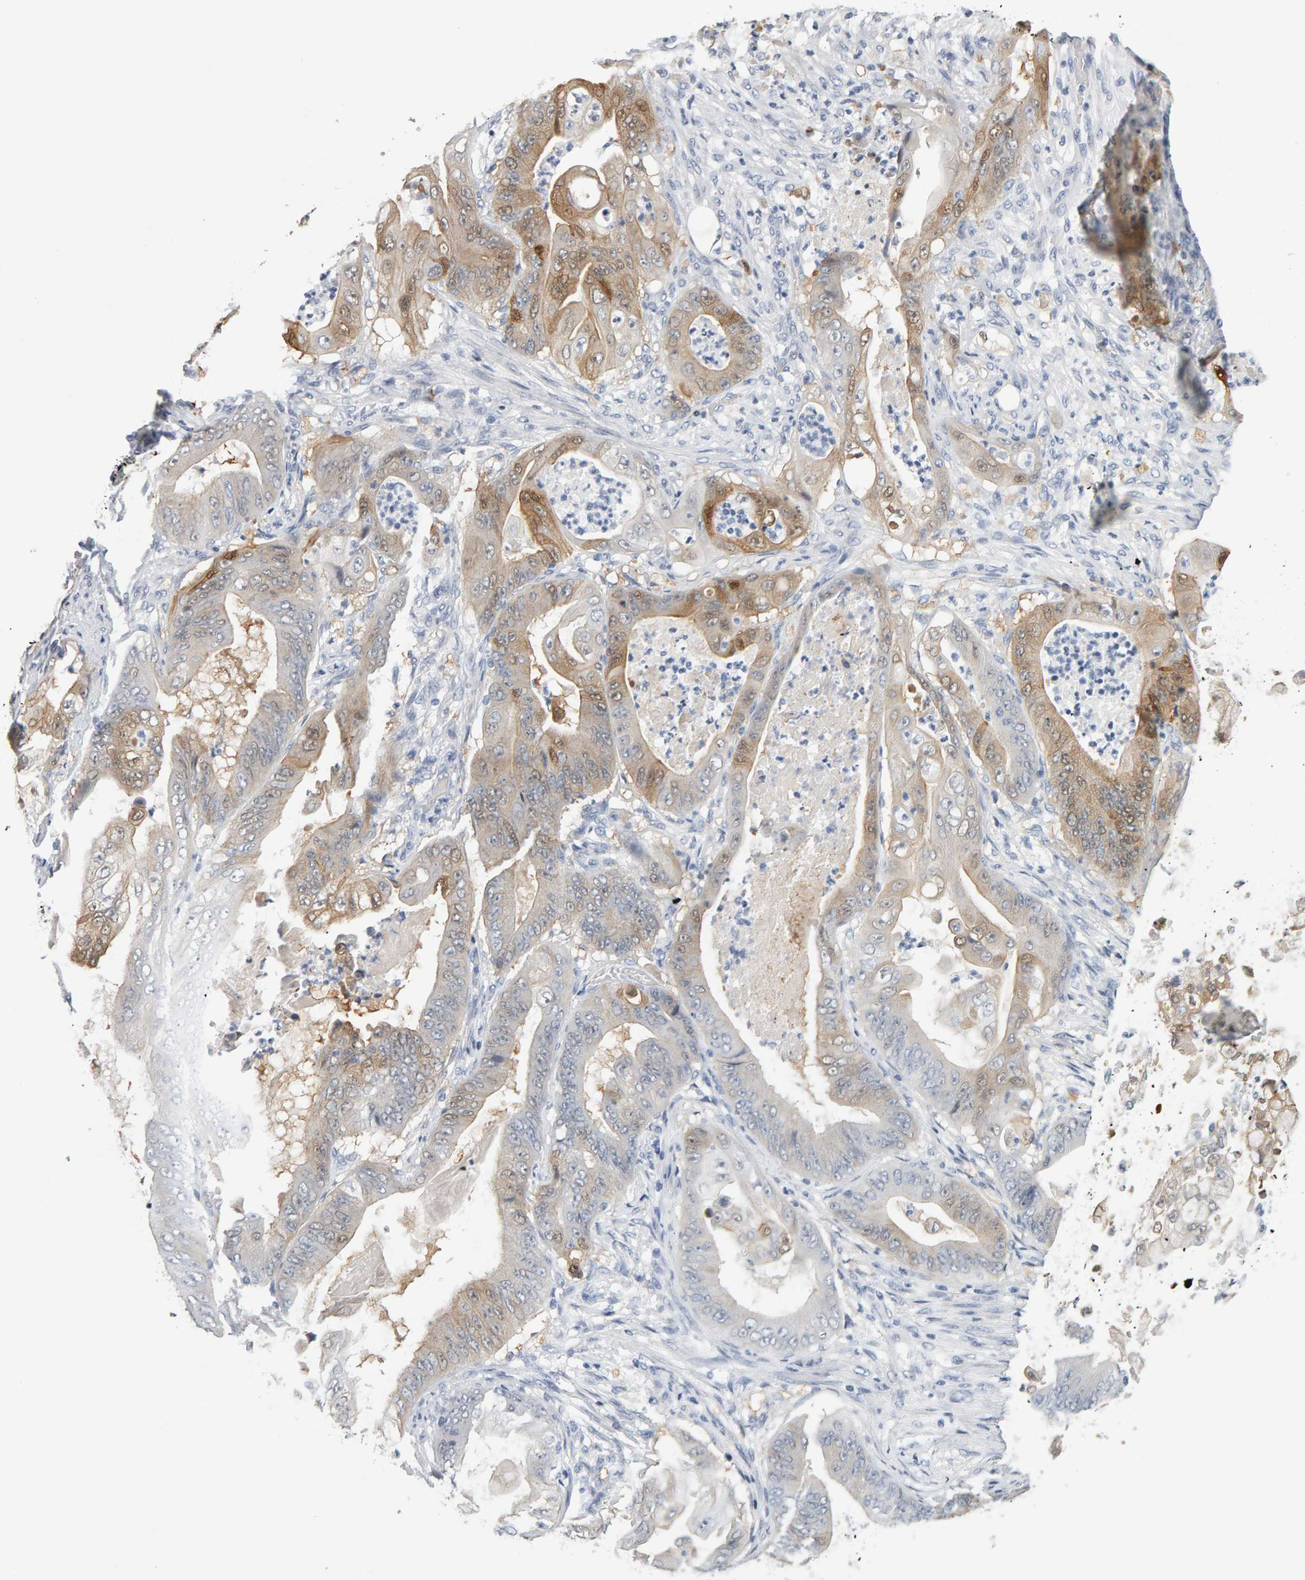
{"staining": {"intensity": "moderate", "quantity": "25%-75%", "location": "cytoplasmic/membranous"}, "tissue": "stomach cancer", "cell_type": "Tumor cells", "image_type": "cancer", "snomed": [{"axis": "morphology", "description": "Normal tissue, NOS"}, {"axis": "morphology", "description": "Adenocarcinoma, NOS"}, {"axis": "topography", "description": "Stomach"}], "caption": "Immunohistochemistry (IHC) (DAB (3,3'-diaminobenzidine)) staining of human stomach adenocarcinoma demonstrates moderate cytoplasmic/membranous protein positivity in about 25%-75% of tumor cells.", "gene": "CTH", "patient": {"sex": "male", "age": 62}}